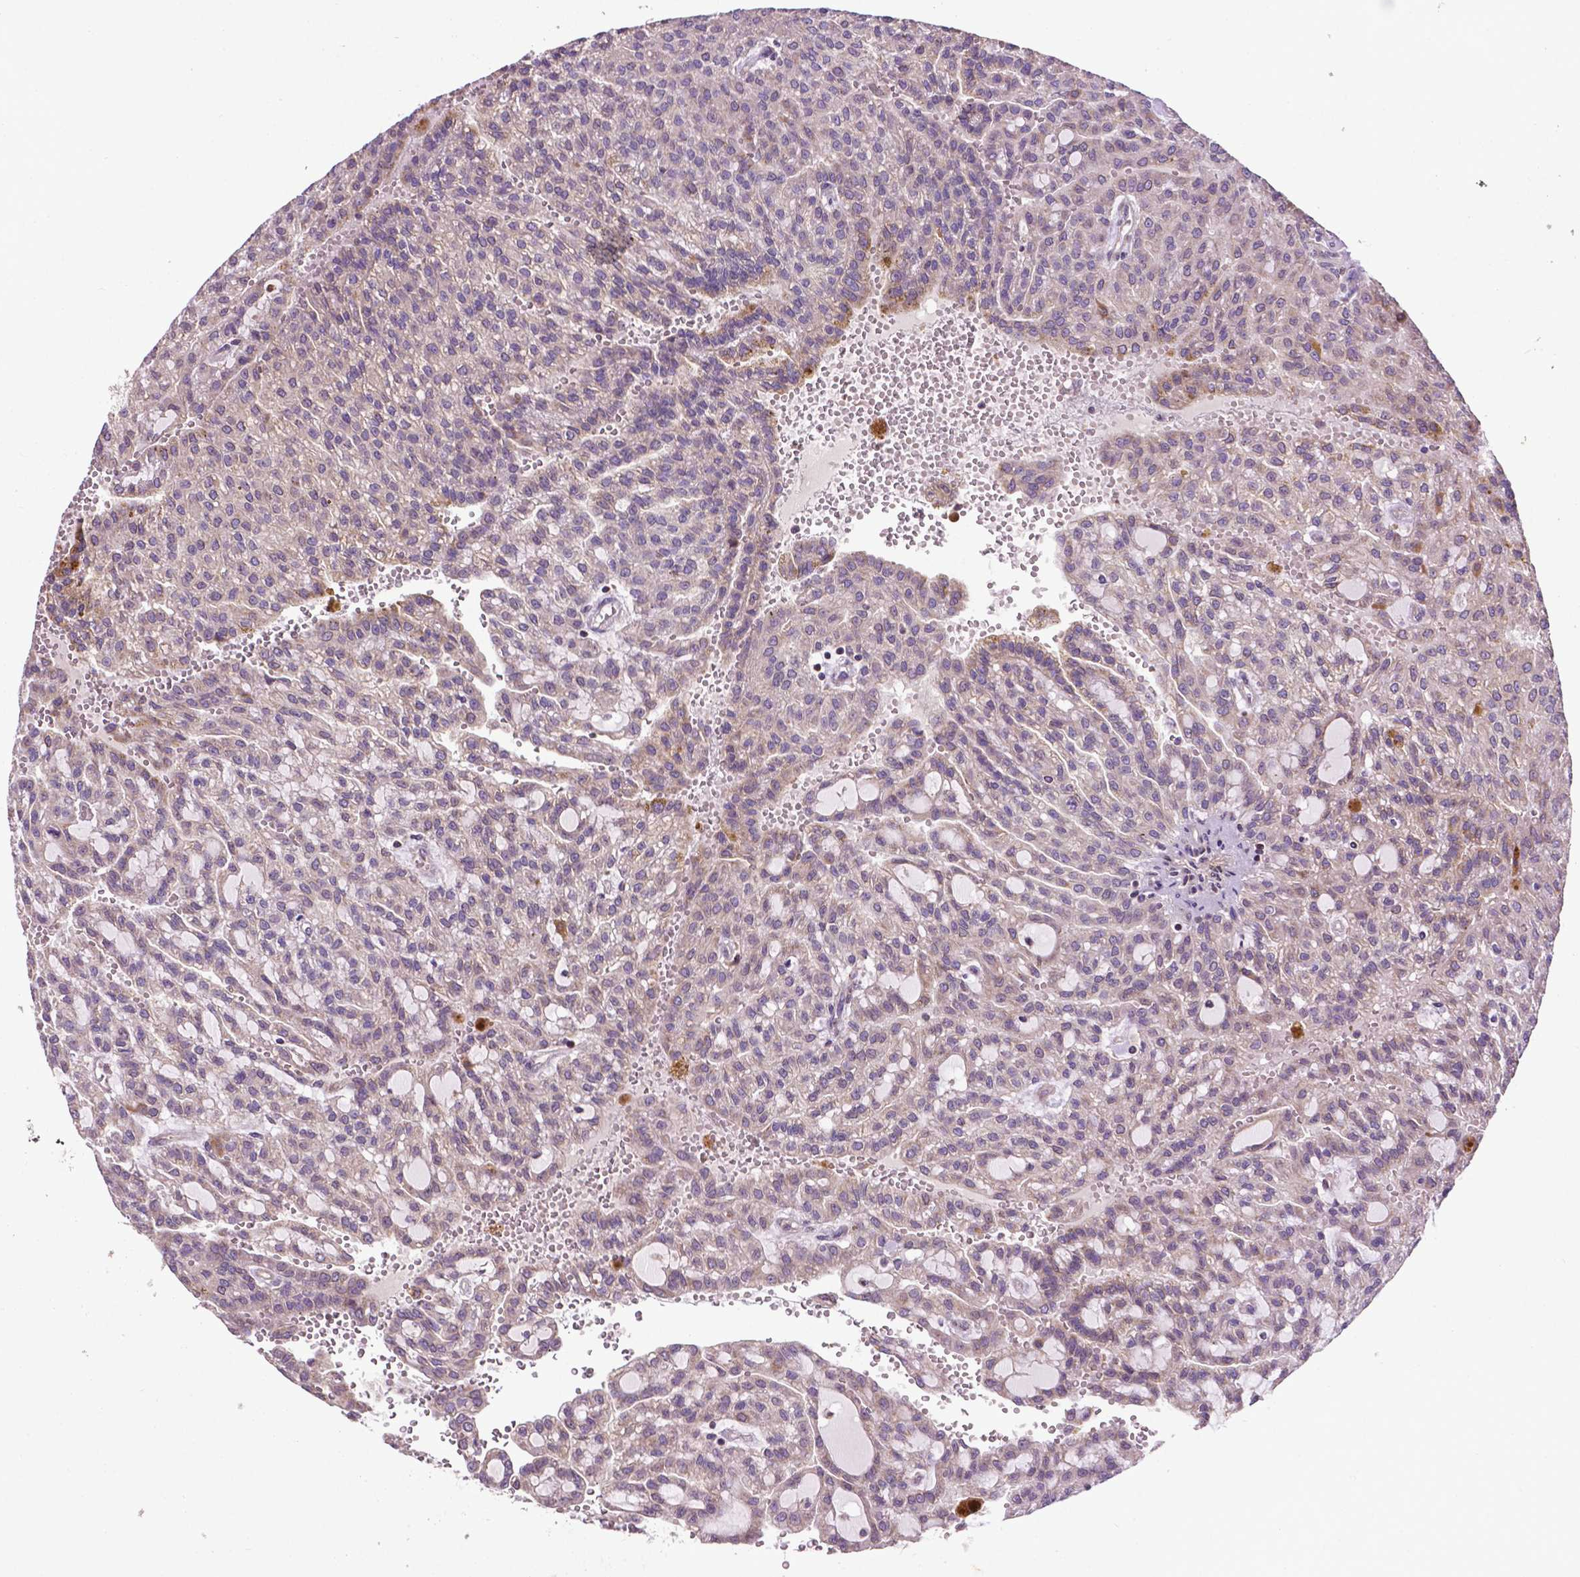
{"staining": {"intensity": "negative", "quantity": "none", "location": "none"}, "tissue": "renal cancer", "cell_type": "Tumor cells", "image_type": "cancer", "snomed": [{"axis": "morphology", "description": "Adenocarcinoma, NOS"}, {"axis": "topography", "description": "Kidney"}], "caption": "This is an immunohistochemistry photomicrograph of human renal adenocarcinoma. There is no positivity in tumor cells.", "gene": "SPNS2", "patient": {"sex": "male", "age": 63}}